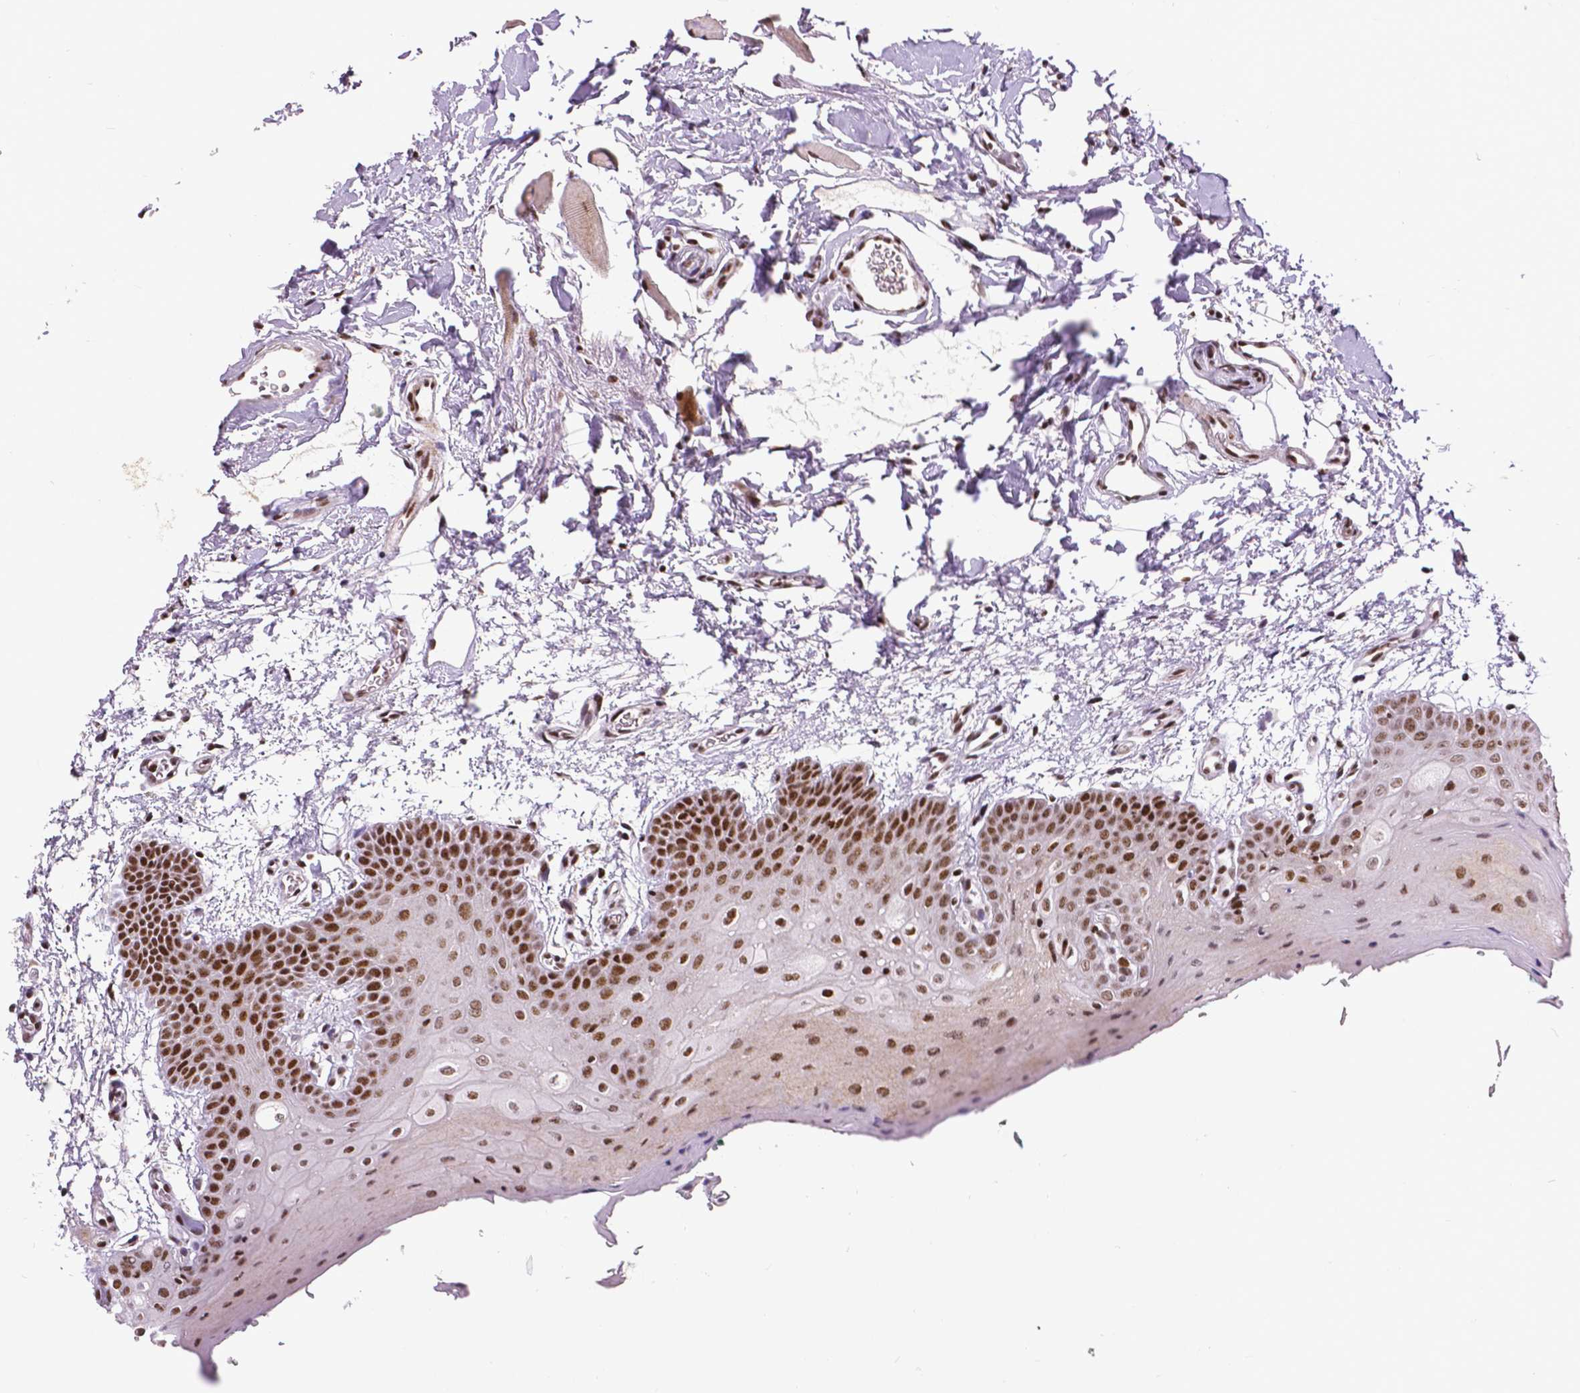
{"staining": {"intensity": "strong", "quantity": ">75%", "location": "nuclear"}, "tissue": "oral mucosa", "cell_type": "Squamous epithelial cells", "image_type": "normal", "snomed": [{"axis": "morphology", "description": "Normal tissue, NOS"}, {"axis": "morphology", "description": "Squamous cell carcinoma, NOS"}, {"axis": "topography", "description": "Oral tissue"}, {"axis": "topography", "description": "Head-Neck"}], "caption": "The image reveals immunohistochemical staining of benign oral mucosa. There is strong nuclear positivity is identified in about >75% of squamous epithelial cells.", "gene": "CTCF", "patient": {"sex": "female", "age": 50}}